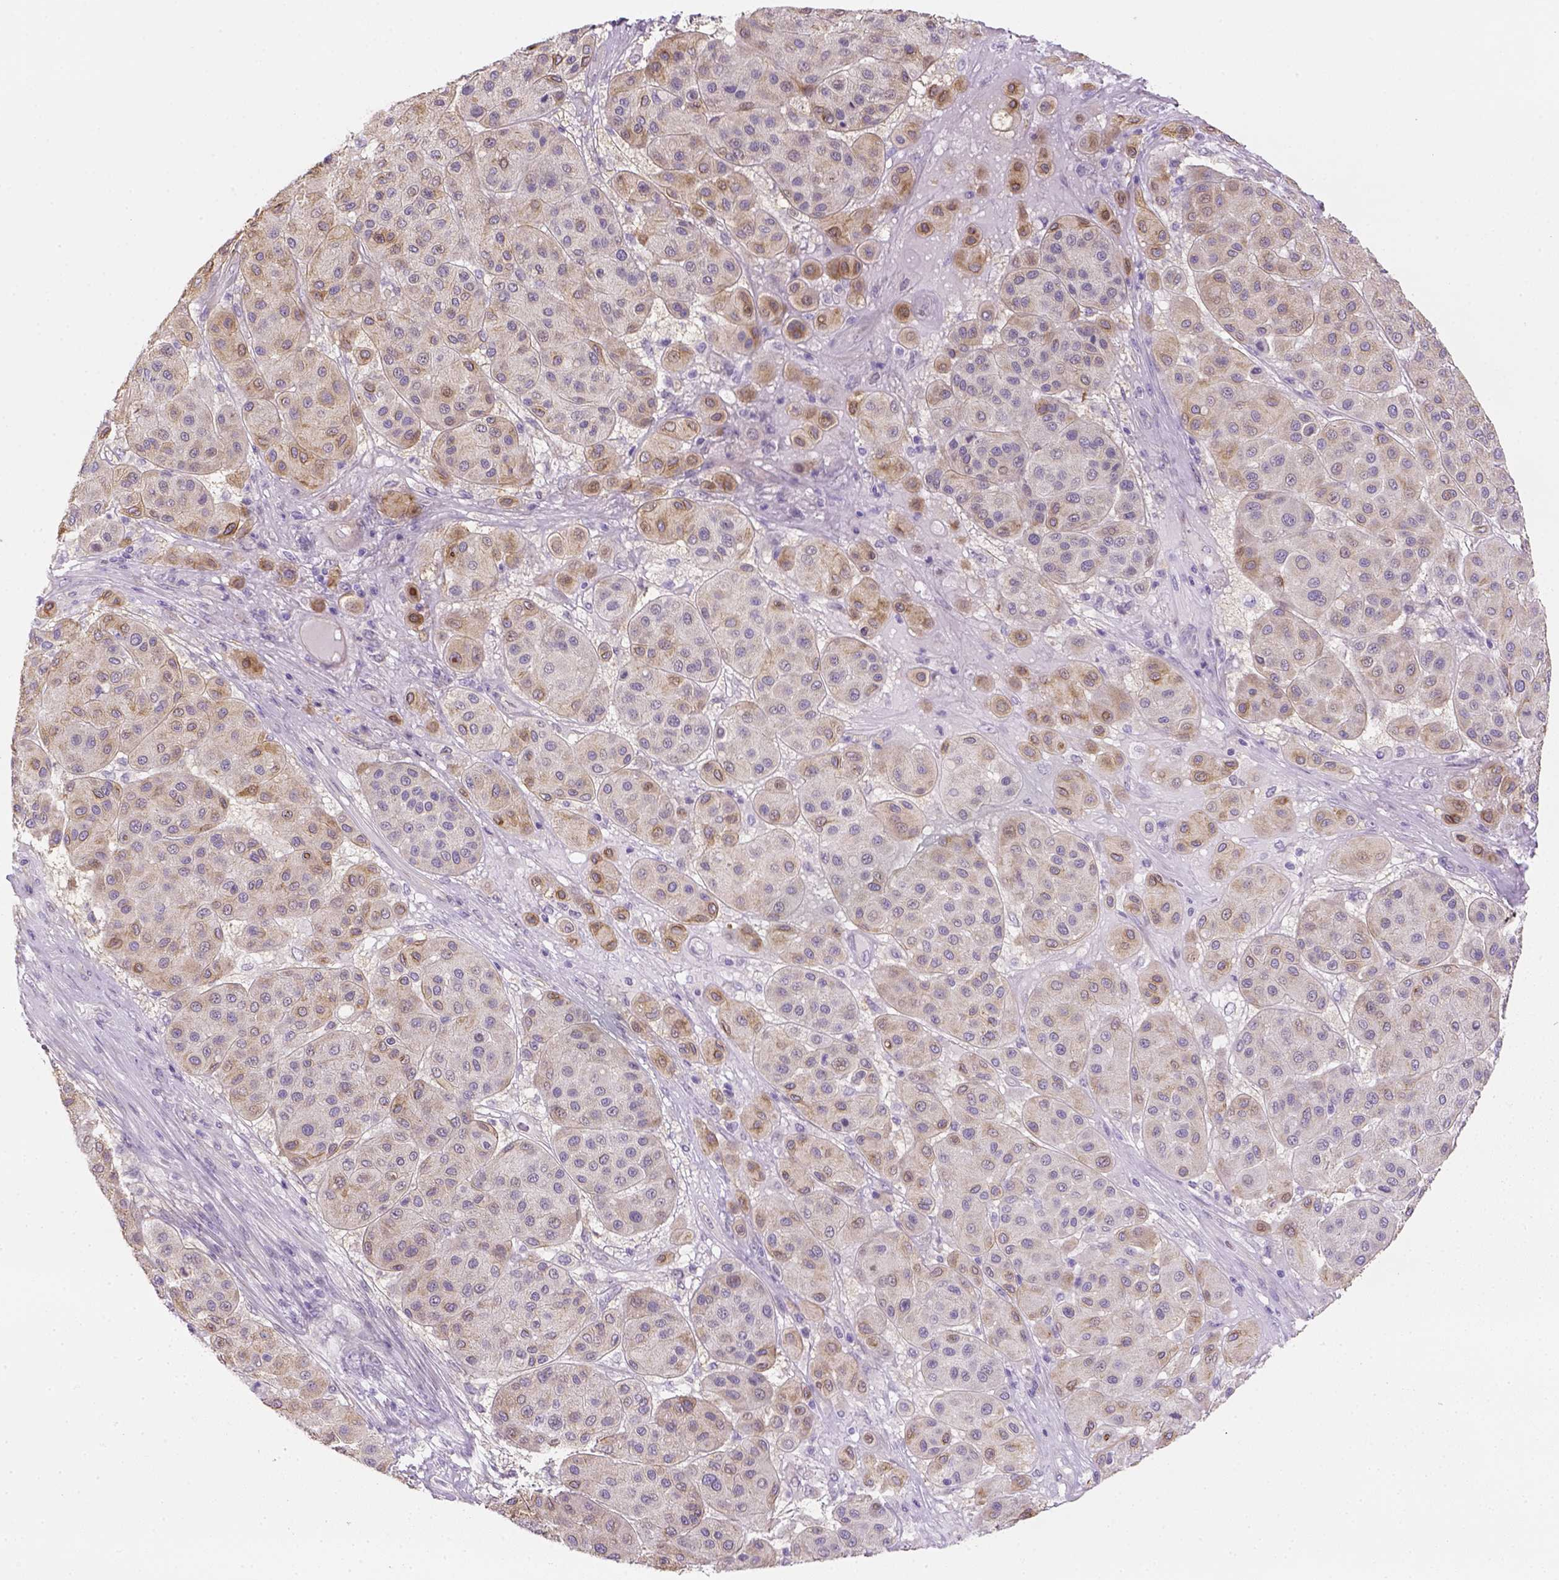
{"staining": {"intensity": "moderate", "quantity": "<25%", "location": "cytoplasmic/membranous"}, "tissue": "melanoma", "cell_type": "Tumor cells", "image_type": "cancer", "snomed": [{"axis": "morphology", "description": "Malignant melanoma, Metastatic site"}, {"axis": "topography", "description": "Smooth muscle"}], "caption": "Protein staining of malignant melanoma (metastatic site) tissue shows moderate cytoplasmic/membranous positivity in about <25% of tumor cells.", "gene": "CACNB1", "patient": {"sex": "male", "age": 41}}